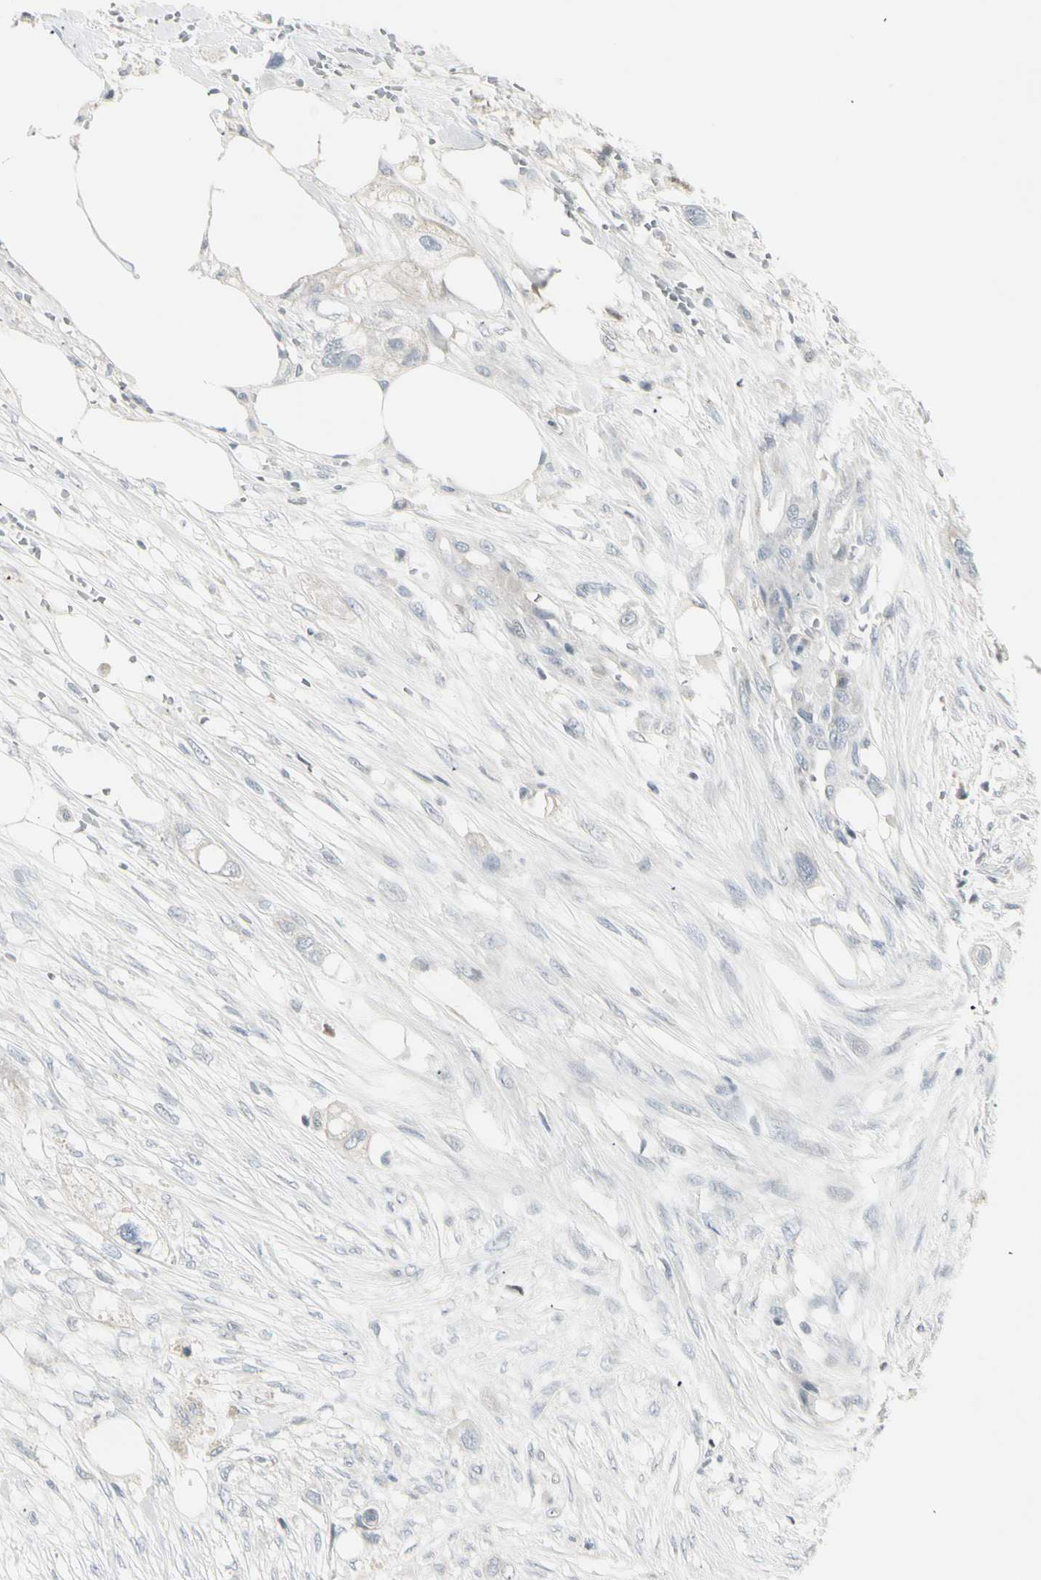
{"staining": {"intensity": "negative", "quantity": "none", "location": "none"}, "tissue": "colorectal cancer", "cell_type": "Tumor cells", "image_type": "cancer", "snomed": [{"axis": "morphology", "description": "Adenocarcinoma, NOS"}, {"axis": "topography", "description": "Colon"}], "caption": "Immunohistochemical staining of colorectal adenocarcinoma demonstrates no significant expression in tumor cells.", "gene": "DMPK", "patient": {"sex": "female", "age": 57}}